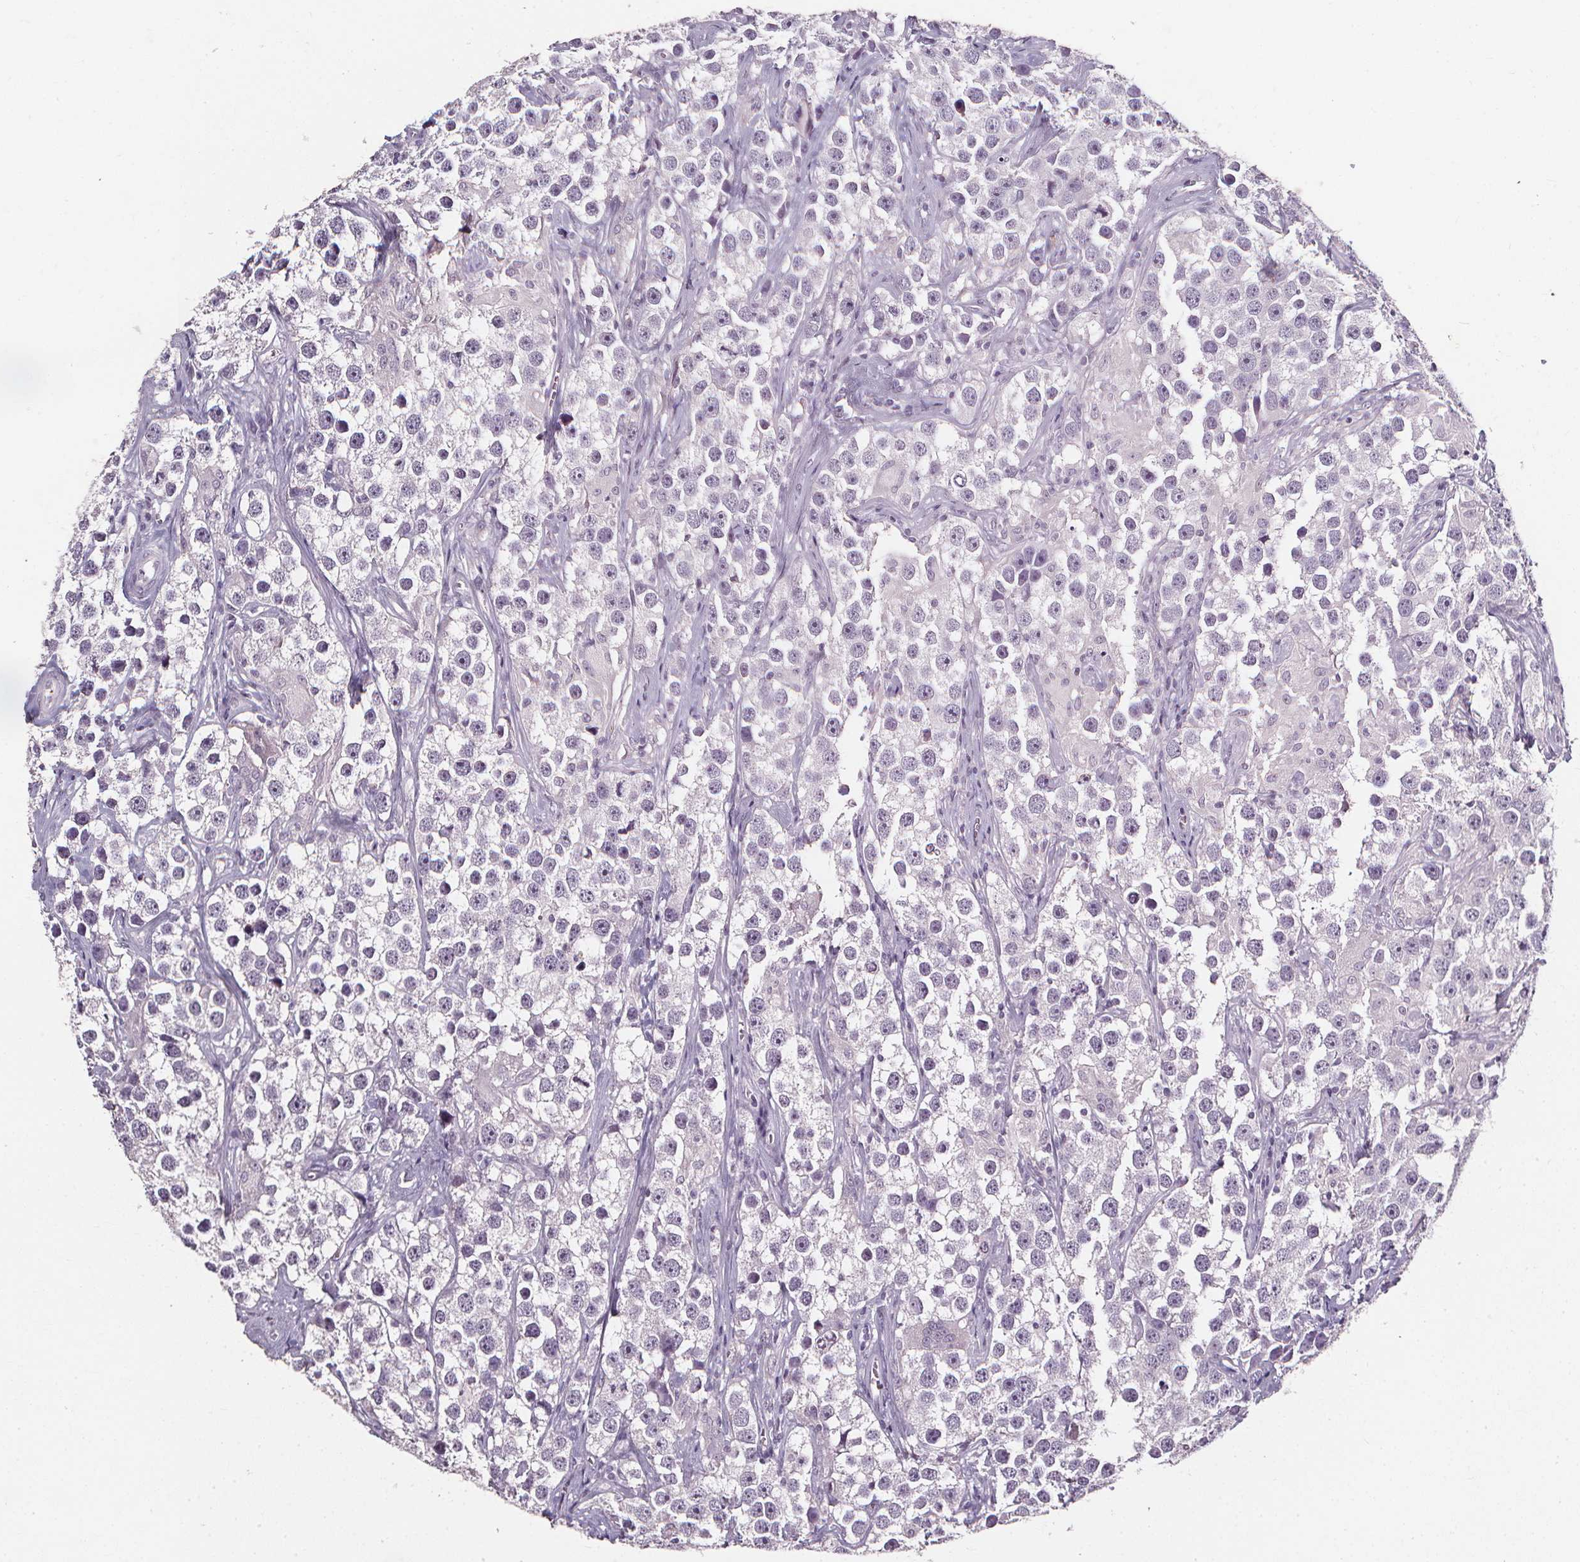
{"staining": {"intensity": "negative", "quantity": "none", "location": "none"}, "tissue": "testis cancer", "cell_type": "Tumor cells", "image_type": "cancer", "snomed": [{"axis": "morphology", "description": "Seminoma, NOS"}, {"axis": "topography", "description": "Testis"}], "caption": "This micrograph is of seminoma (testis) stained with immunohistochemistry (IHC) to label a protein in brown with the nuclei are counter-stained blue. There is no positivity in tumor cells. (DAB IHC visualized using brightfield microscopy, high magnification).", "gene": "DEFA5", "patient": {"sex": "male", "age": 49}}